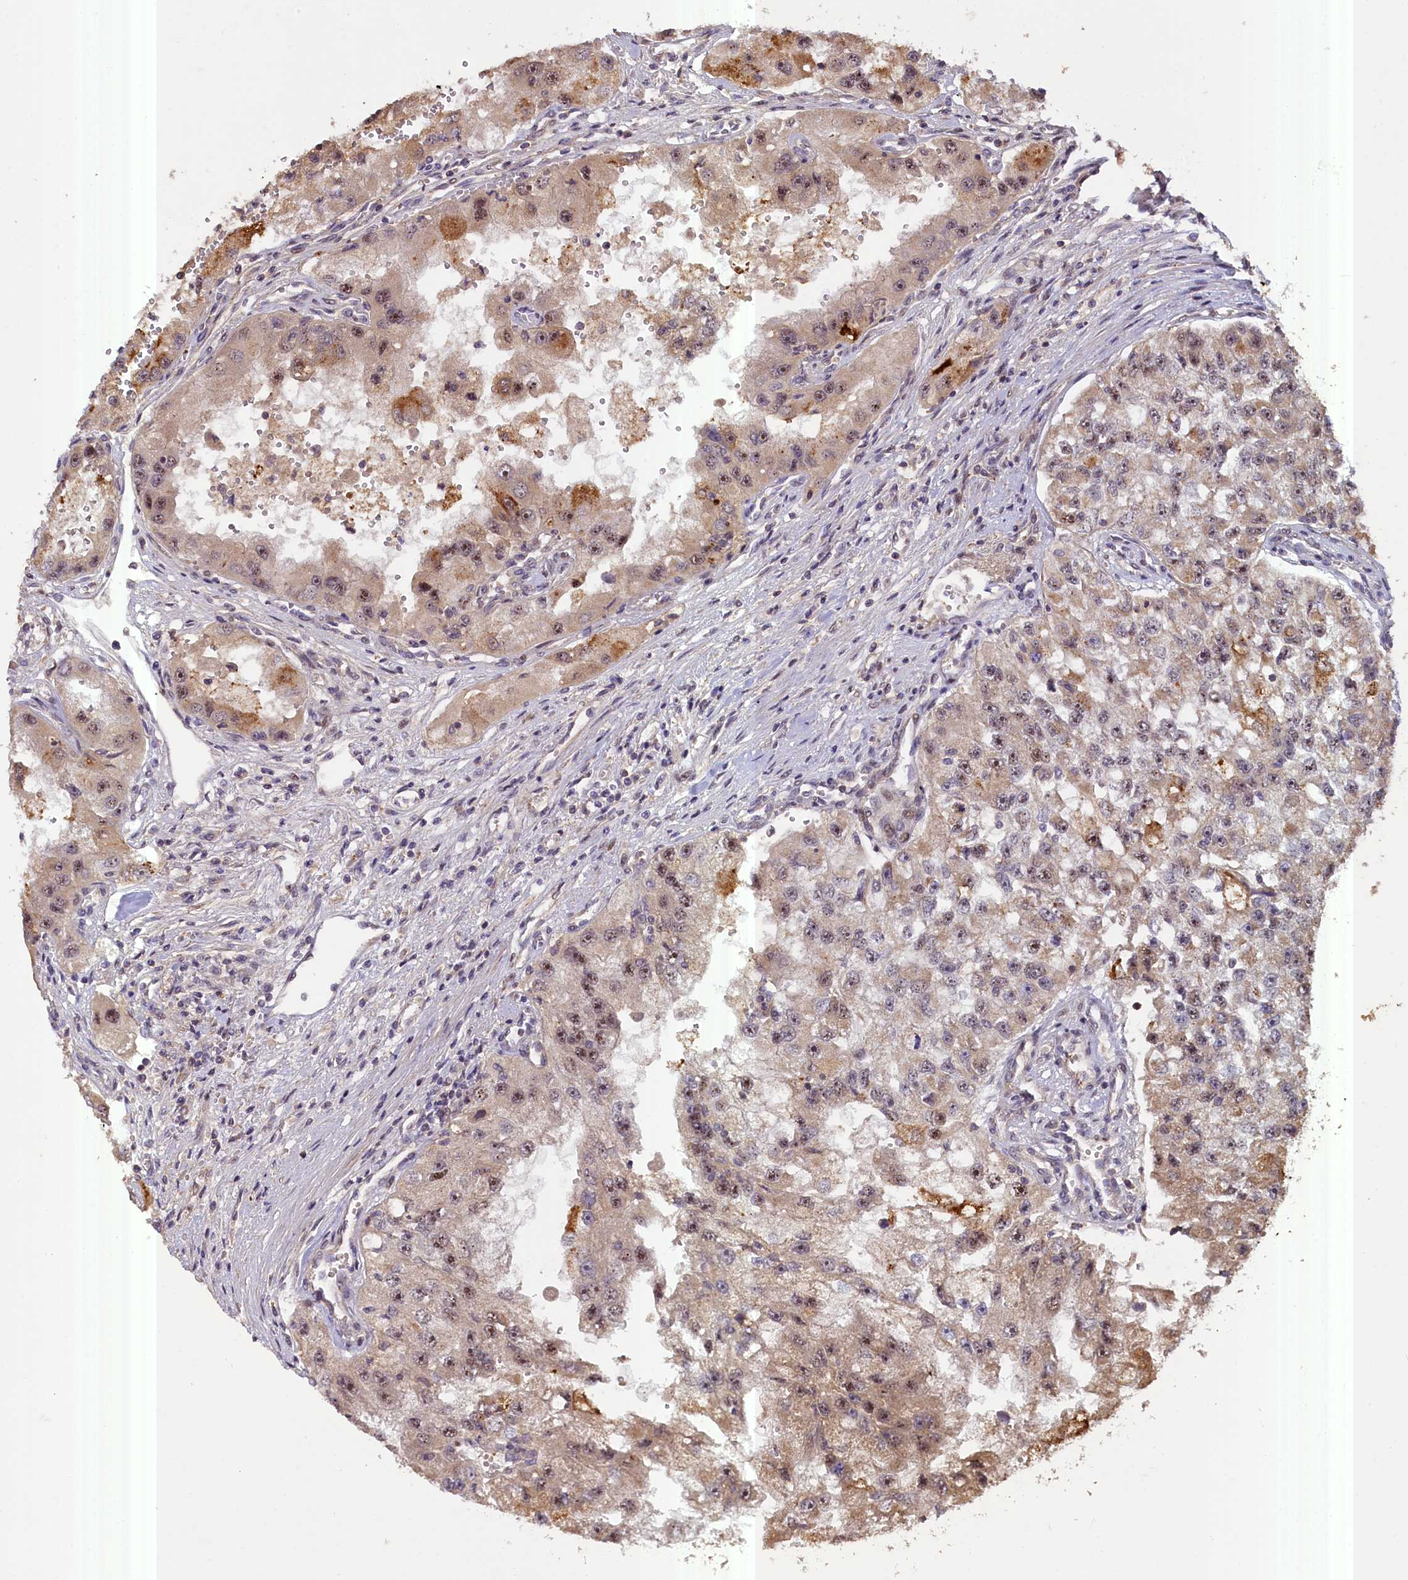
{"staining": {"intensity": "moderate", "quantity": ">75%", "location": "cytoplasmic/membranous,nuclear"}, "tissue": "renal cancer", "cell_type": "Tumor cells", "image_type": "cancer", "snomed": [{"axis": "morphology", "description": "Adenocarcinoma, NOS"}, {"axis": "topography", "description": "Kidney"}], "caption": "Renal cancer tissue reveals moderate cytoplasmic/membranous and nuclear positivity in about >75% of tumor cells, visualized by immunohistochemistry. Using DAB (3,3'-diaminobenzidine) (brown) and hematoxylin (blue) stains, captured at high magnification using brightfield microscopy.", "gene": "FUZ", "patient": {"sex": "male", "age": 63}}